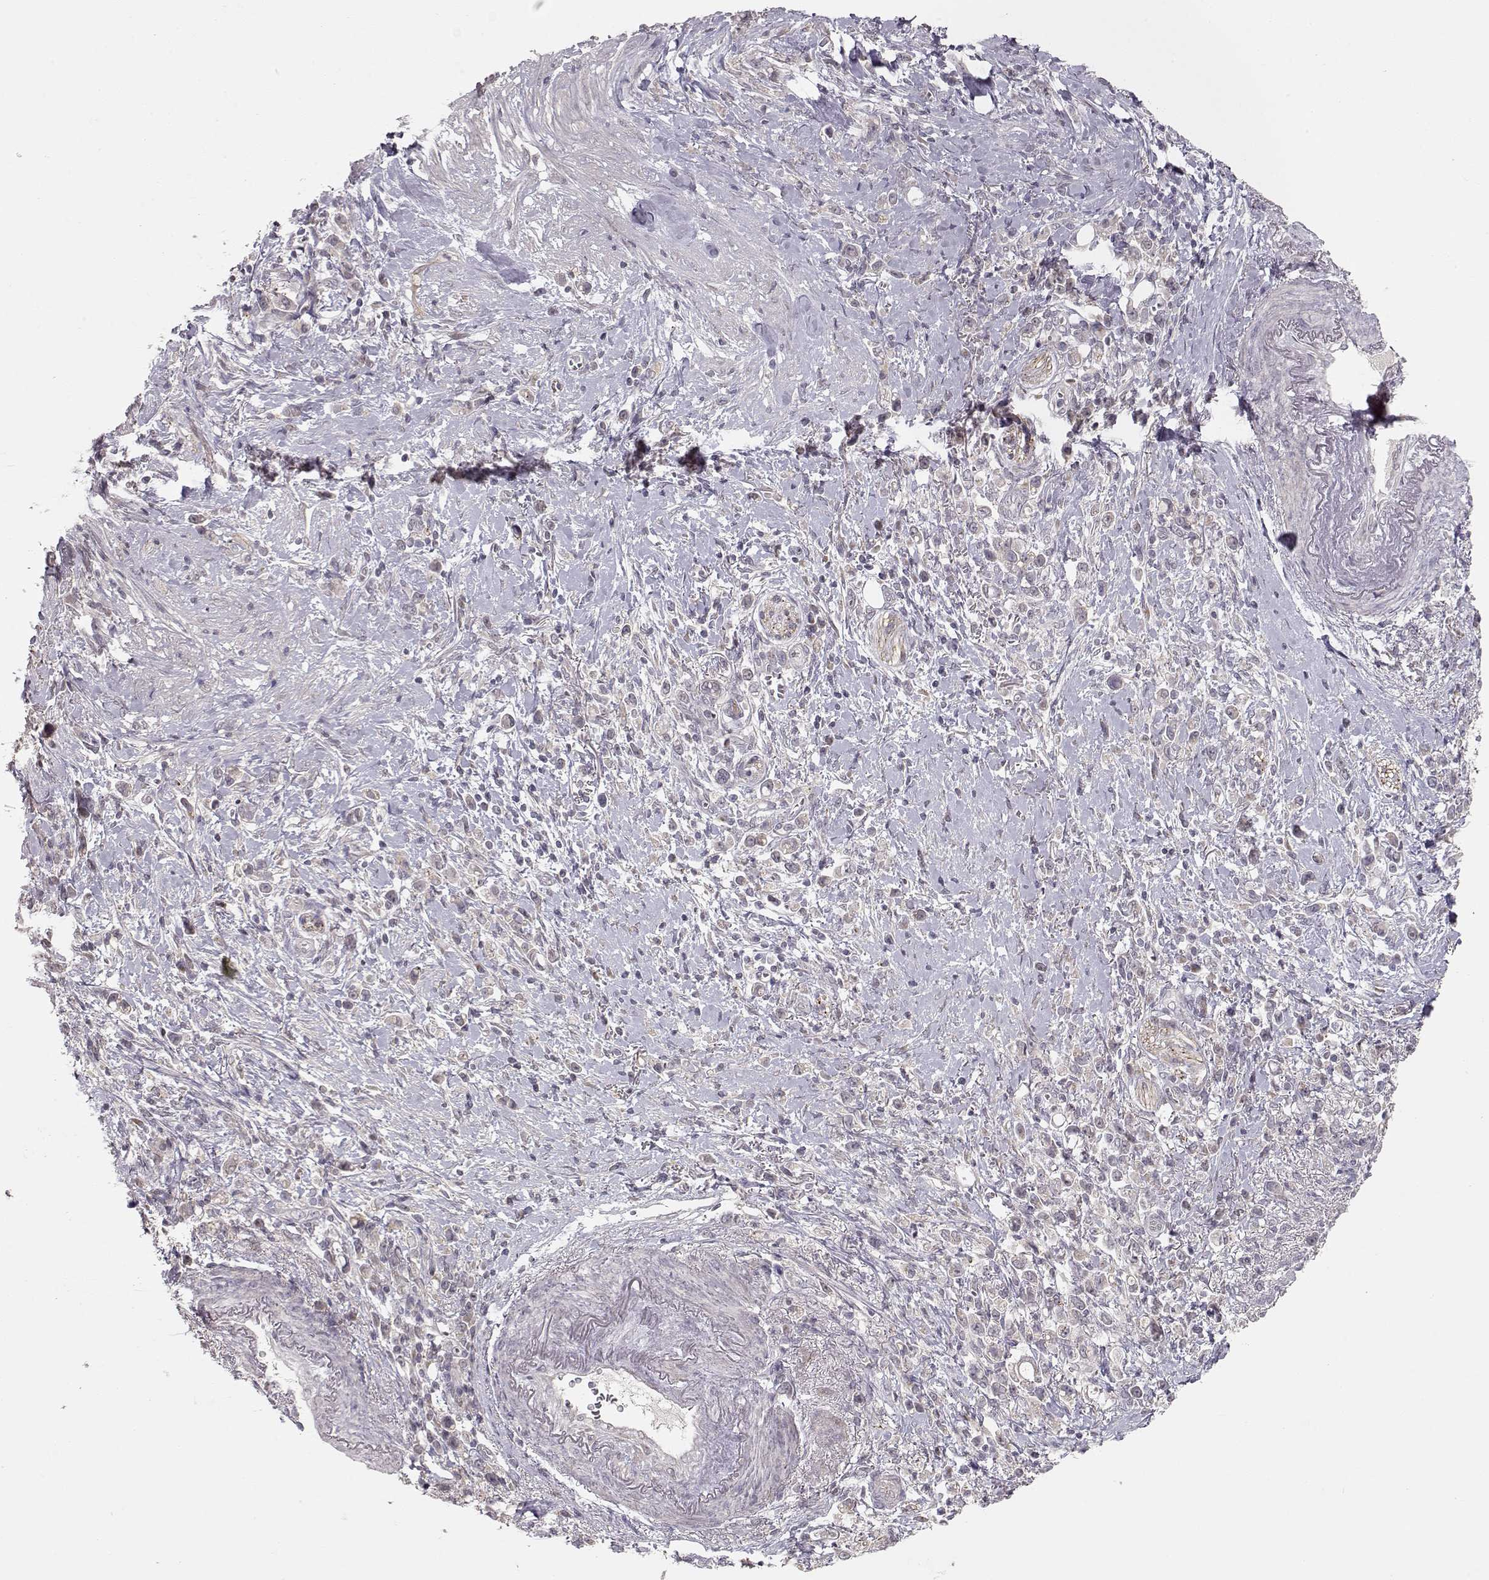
{"staining": {"intensity": "negative", "quantity": "none", "location": "none"}, "tissue": "stomach cancer", "cell_type": "Tumor cells", "image_type": "cancer", "snomed": [{"axis": "morphology", "description": "Adenocarcinoma, NOS"}, {"axis": "topography", "description": "Stomach"}], "caption": "This is an IHC photomicrograph of human stomach cancer (adenocarcinoma). There is no staining in tumor cells.", "gene": "PNMT", "patient": {"sex": "male", "age": 63}}